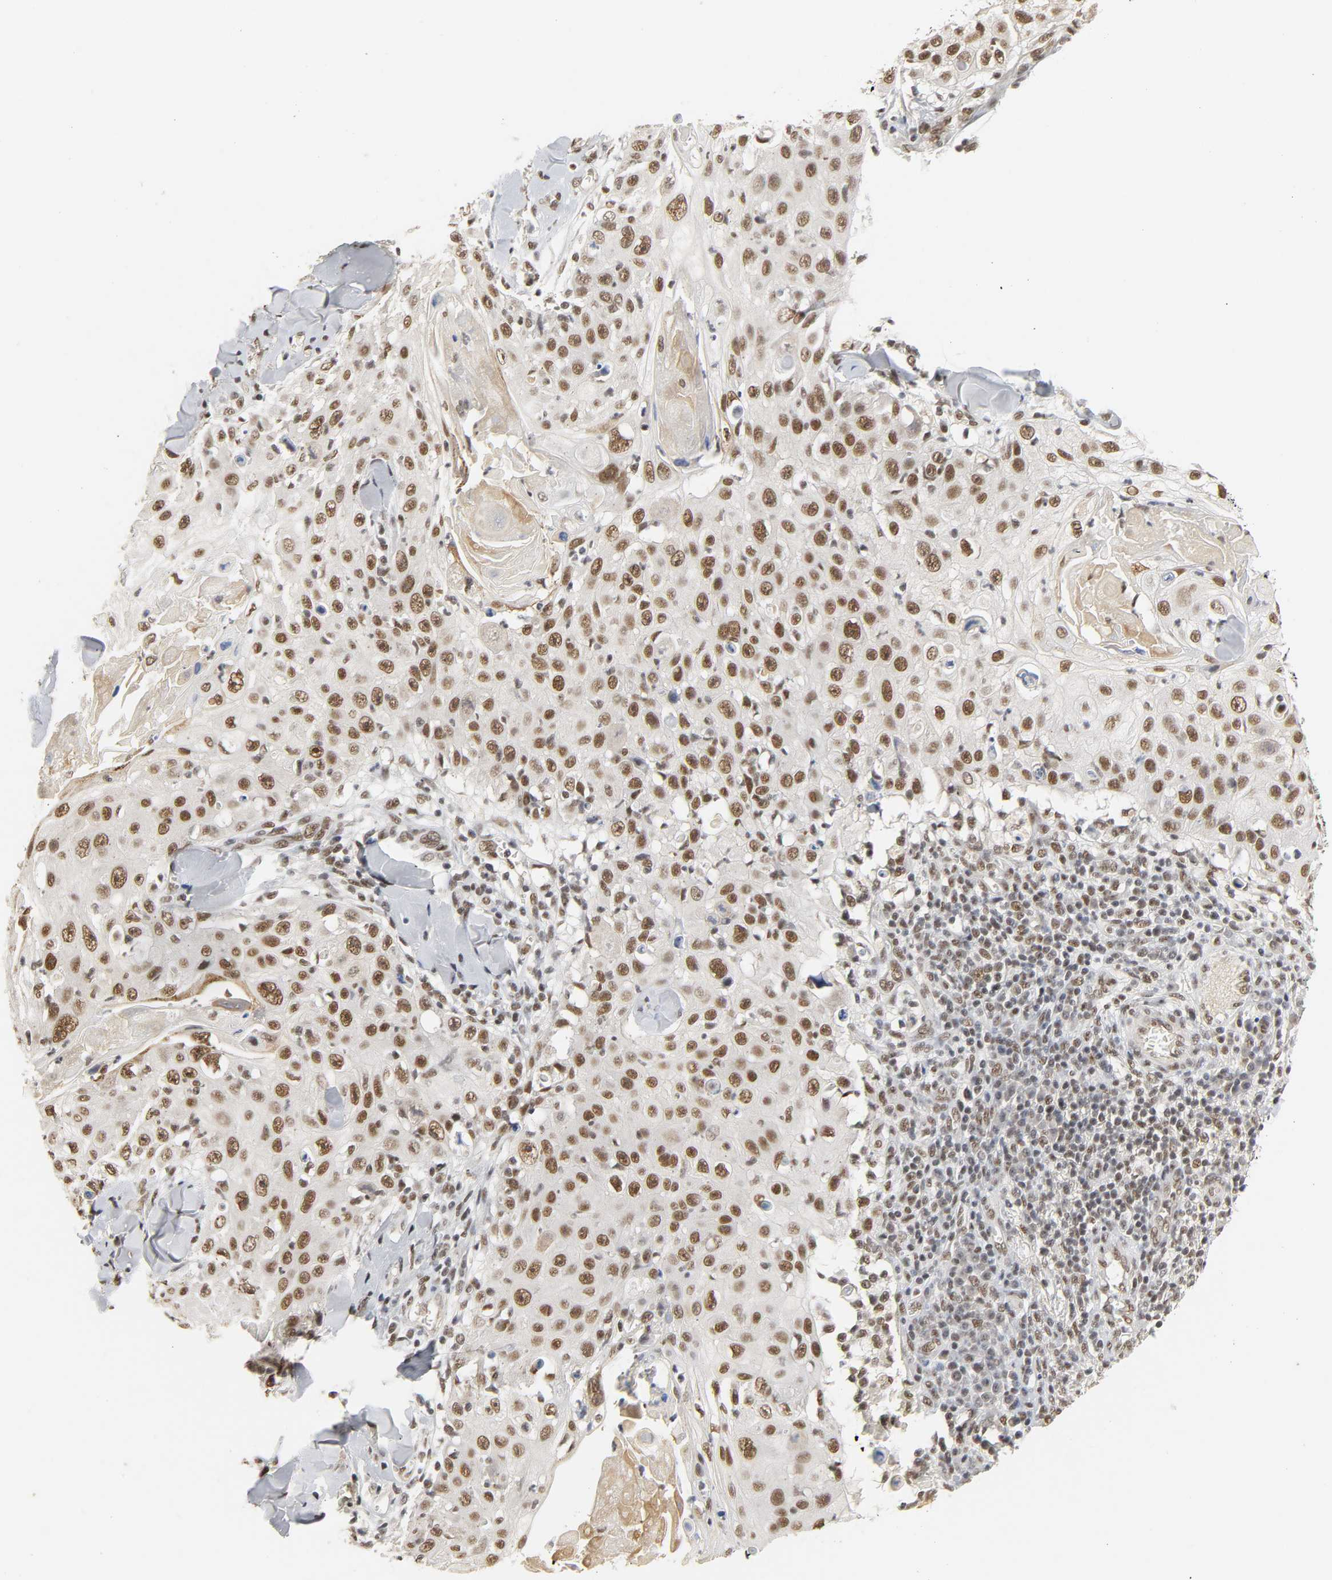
{"staining": {"intensity": "moderate", "quantity": ">75%", "location": "nuclear"}, "tissue": "skin cancer", "cell_type": "Tumor cells", "image_type": "cancer", "snomed": [{"axis": "morphology", "description": "Squamous cell carcinoma, NOS"}, {"axis": "topography", "description": "Skin"}], "caption": "DAB (3,3'-diaminobenzidine) immunohistochemical staining of human skin squamous cell carcinoma exhibits moderate nuclear protein expression in about >75% of tumor cells. (DAB = brown stain, brightfield microscopy at high magnification).", "gene": "NCOA6", "patient": {"sex": "male", "age": 86}}